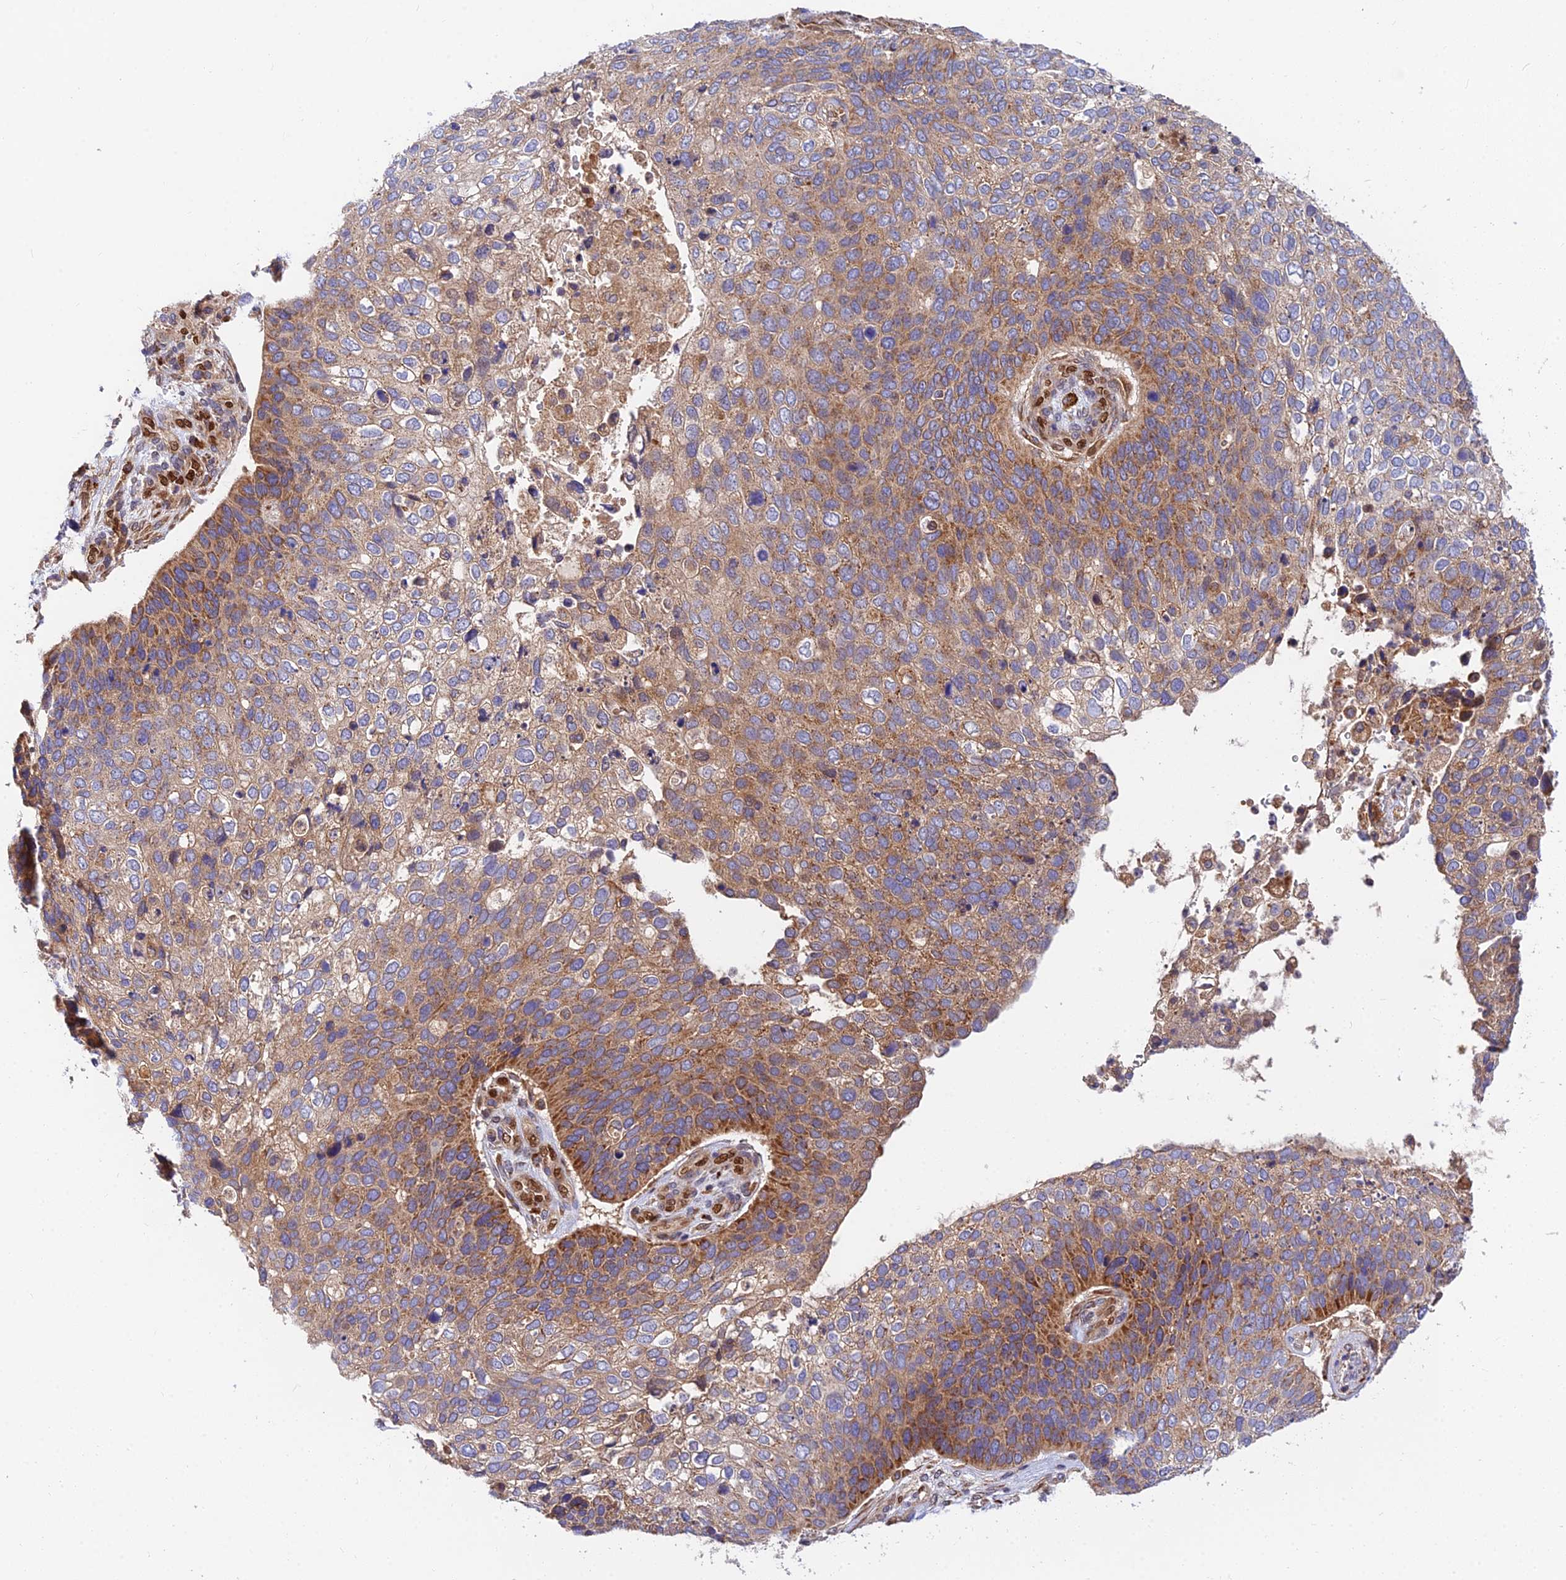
{"staining": {"intensity": "moderate", "quantity": ">75%", "location": "cytoplasmic/membranous"}, "tissue": "skin cancer", "cell_type": "Tumor cells", "image_type": "cancer", "snomed": [{"axis": "morphology", "description": "Basal cell carcinoma"}, {"axis": "topography", "description": "Skin"}], "caption": "A brown stain shows moderate cytoplasmic/membranous positivity of a protein in human skin cancer (basal cell carcinoma) tumor cells.", "gene": "PODNL1", "patient": {"sex": "female", "age": 74}}